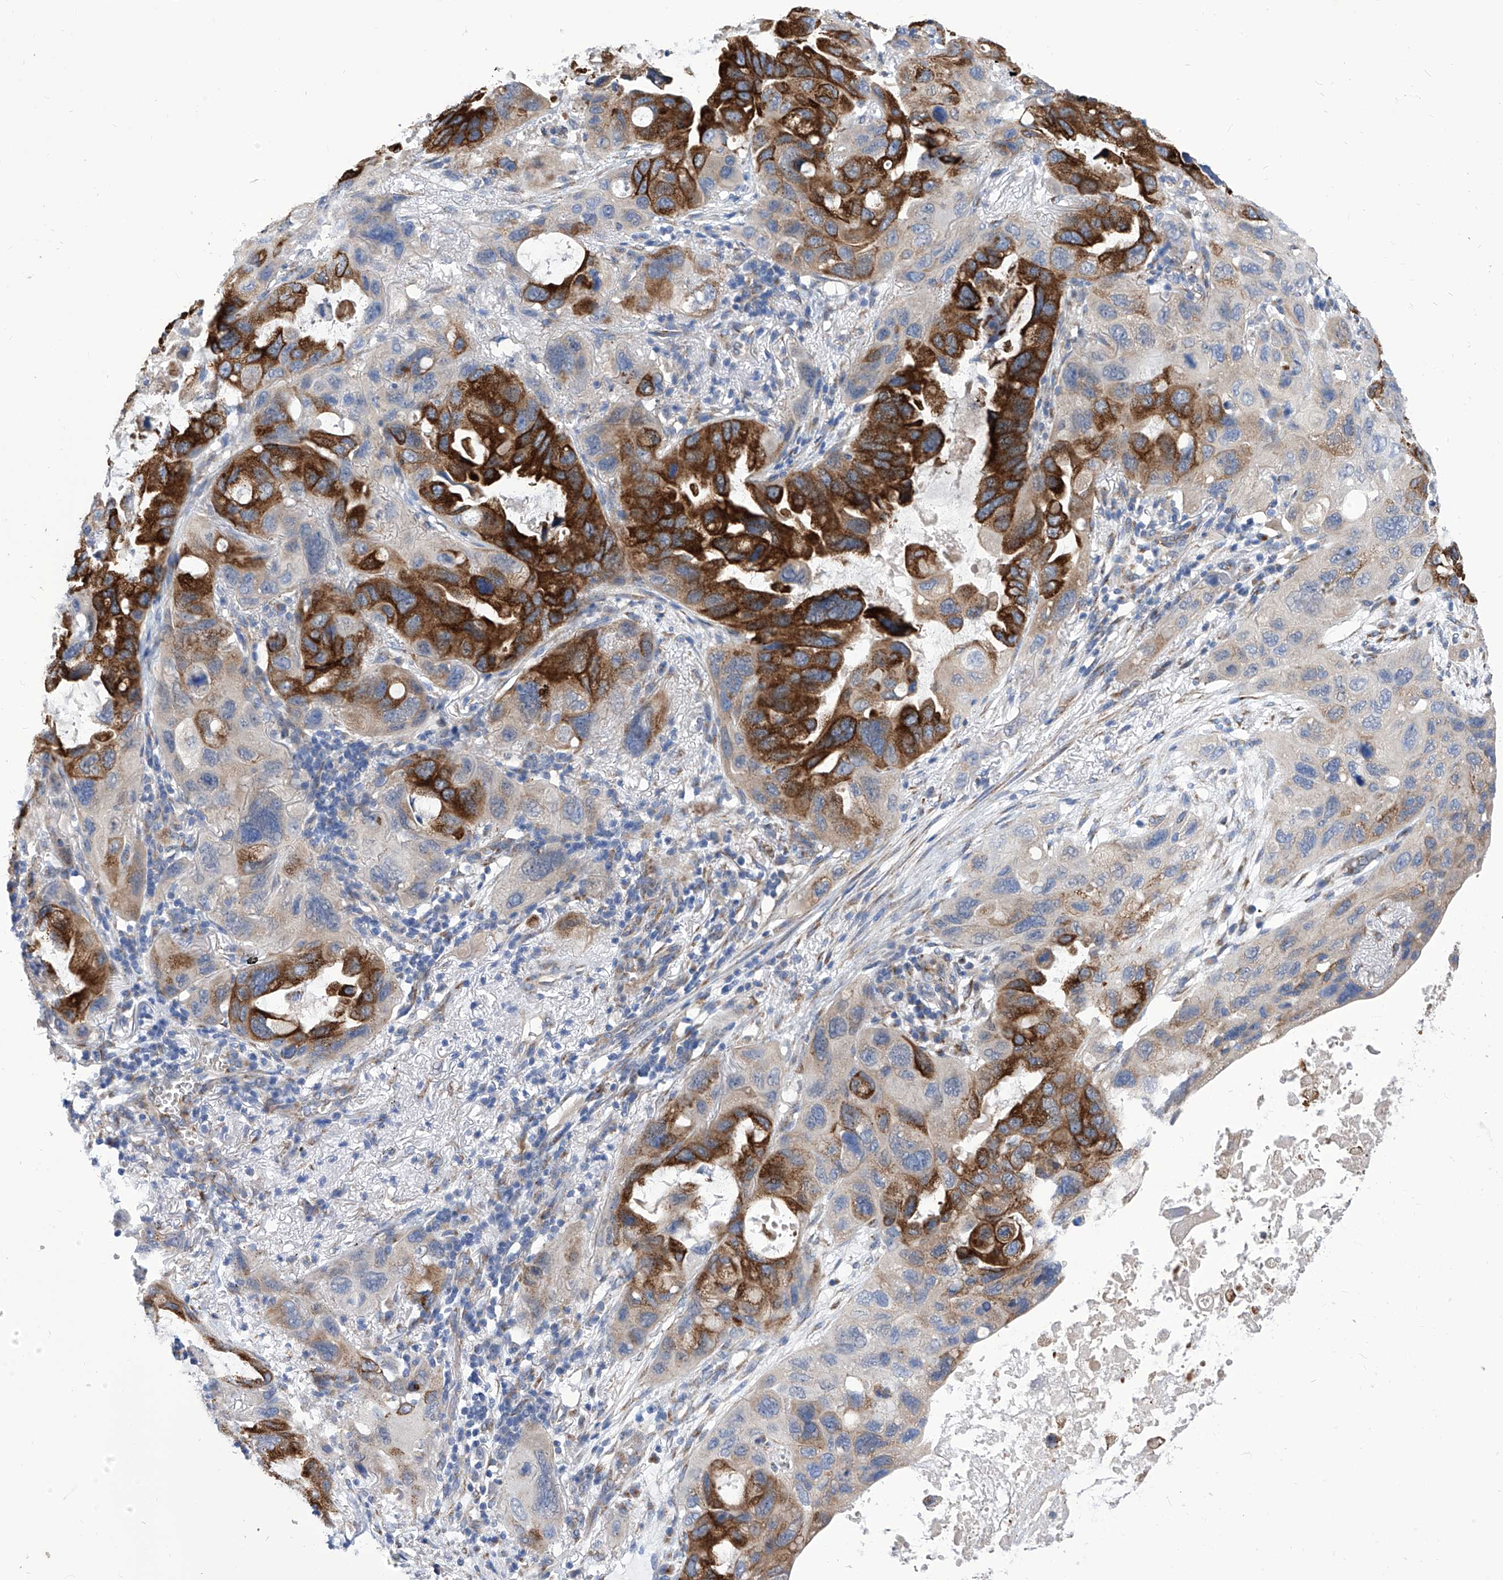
{"staining": {"intensity": "strong", "quantity": "25%-75%", "location": "cytoplasmic/membranous"}, "tissue": "lung cancer", "cell_type": "Tumor cells", "image_type": "cancer", "snomed": [{"axis": "morphology", "description": "Squamous cell carcinoma, NOS"}, {"axis": "topography", "description": "Lung"}], "caption": "This image reveals immunohistochemistry (IHC) staining of lung cancer (squamous cell carcinoma), with high strong cytoplasmic/membranous expression in approximately 25%-75% of tumor cells.", "gene": "TJAP1", "patient": {"sex": "female", "age": 73}}